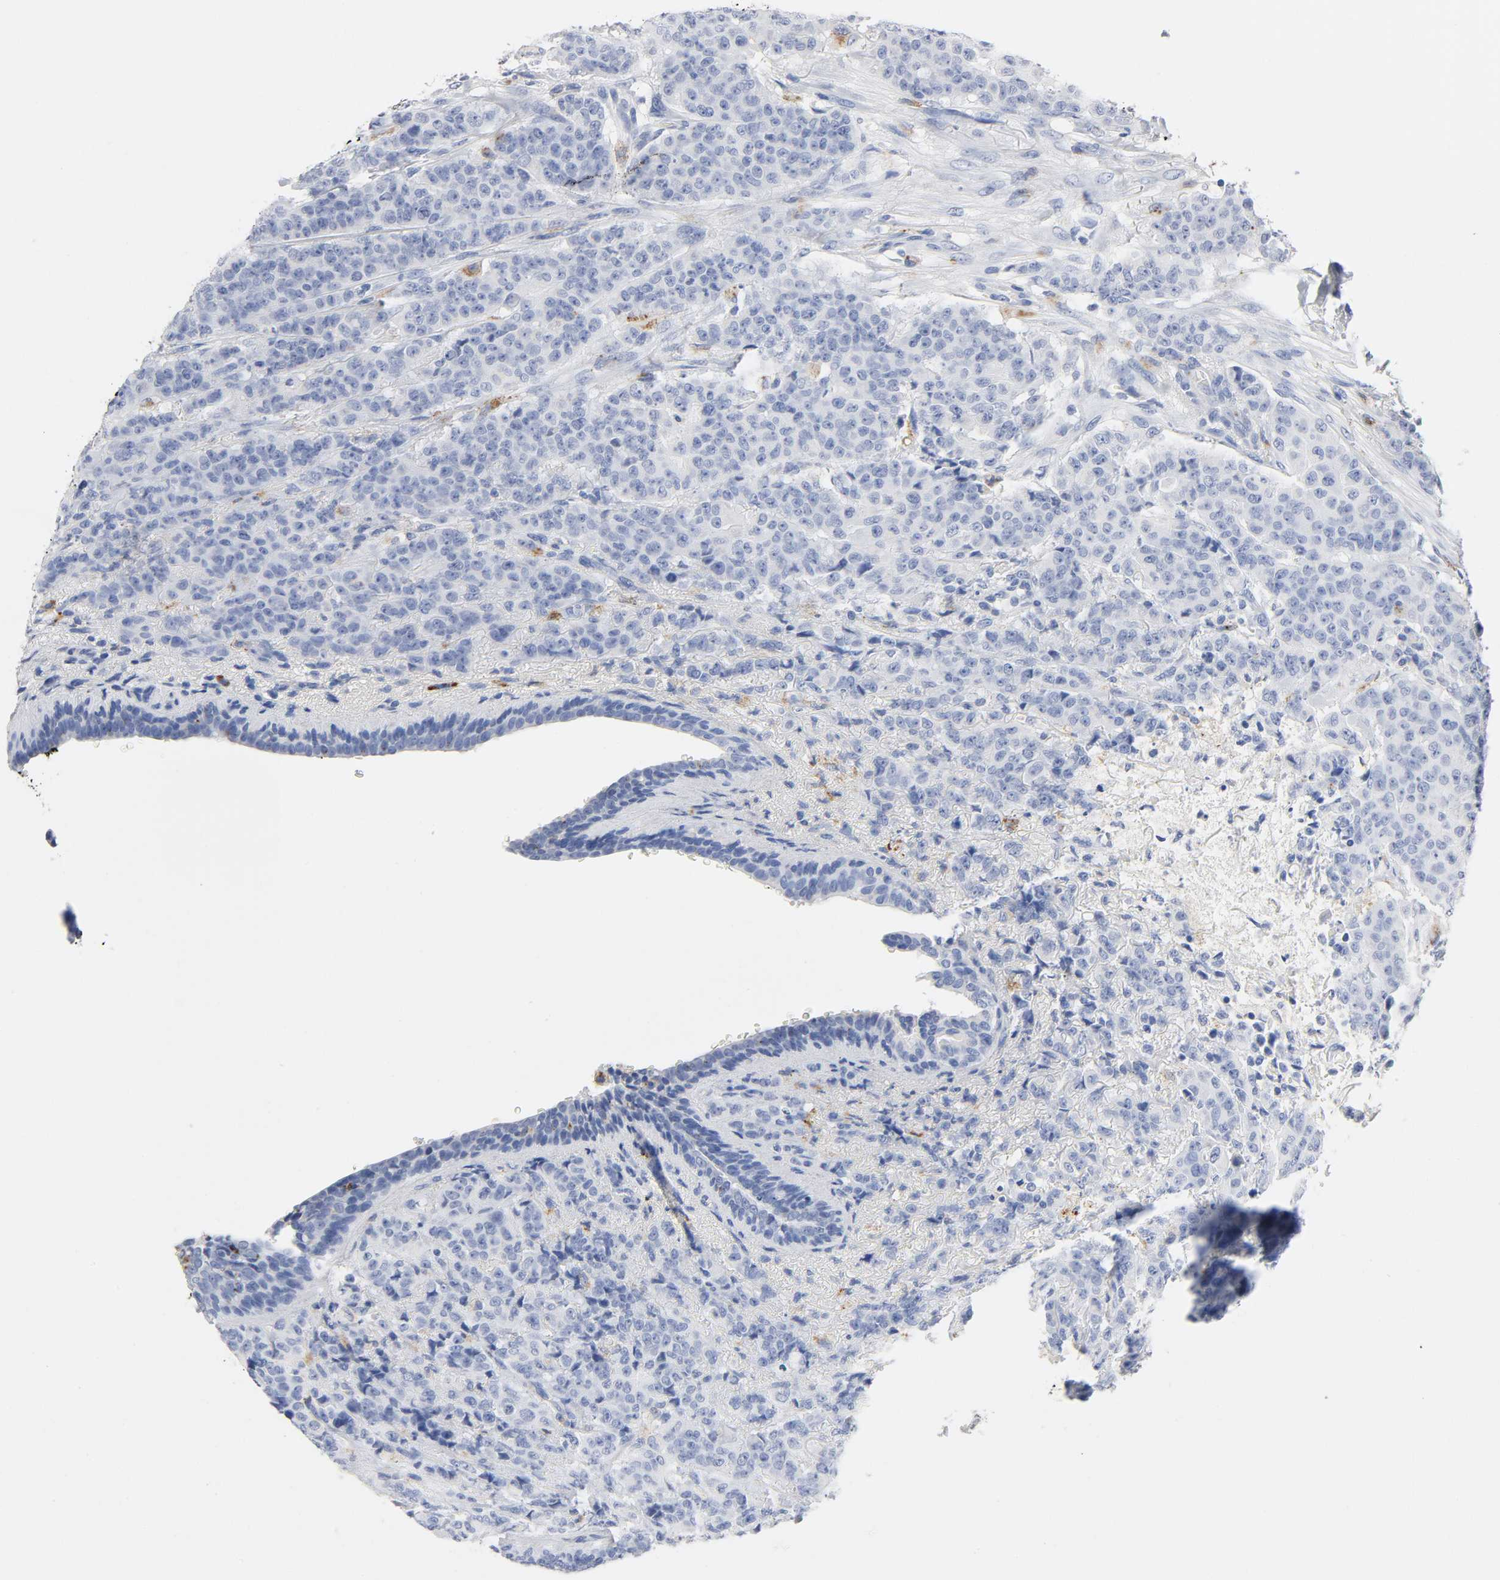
{"staining": {"intensity": "negative", "quantity": "none", "location": "none"}, "tissue": "breast cancer", "cell_type": "Tumor cells", "image_type": "cancer", "snomed": [{"axis": "morphology", "description": "Duct carcinoma"}, {"axis": "topography", "description": "Breast"}], "caption": "A histopathology image of breast intraductal carcinoma stained for a protein demonstrates no brown staining in tumor cells. (Stains: DAB (3,3'-diaminobenzidine) IHC with hematoxylin counter stain, Microscopy: brightfield microscopy at high magnification).", "gene": "PLP1", "patient": {"sex": "female", "age": 40}}